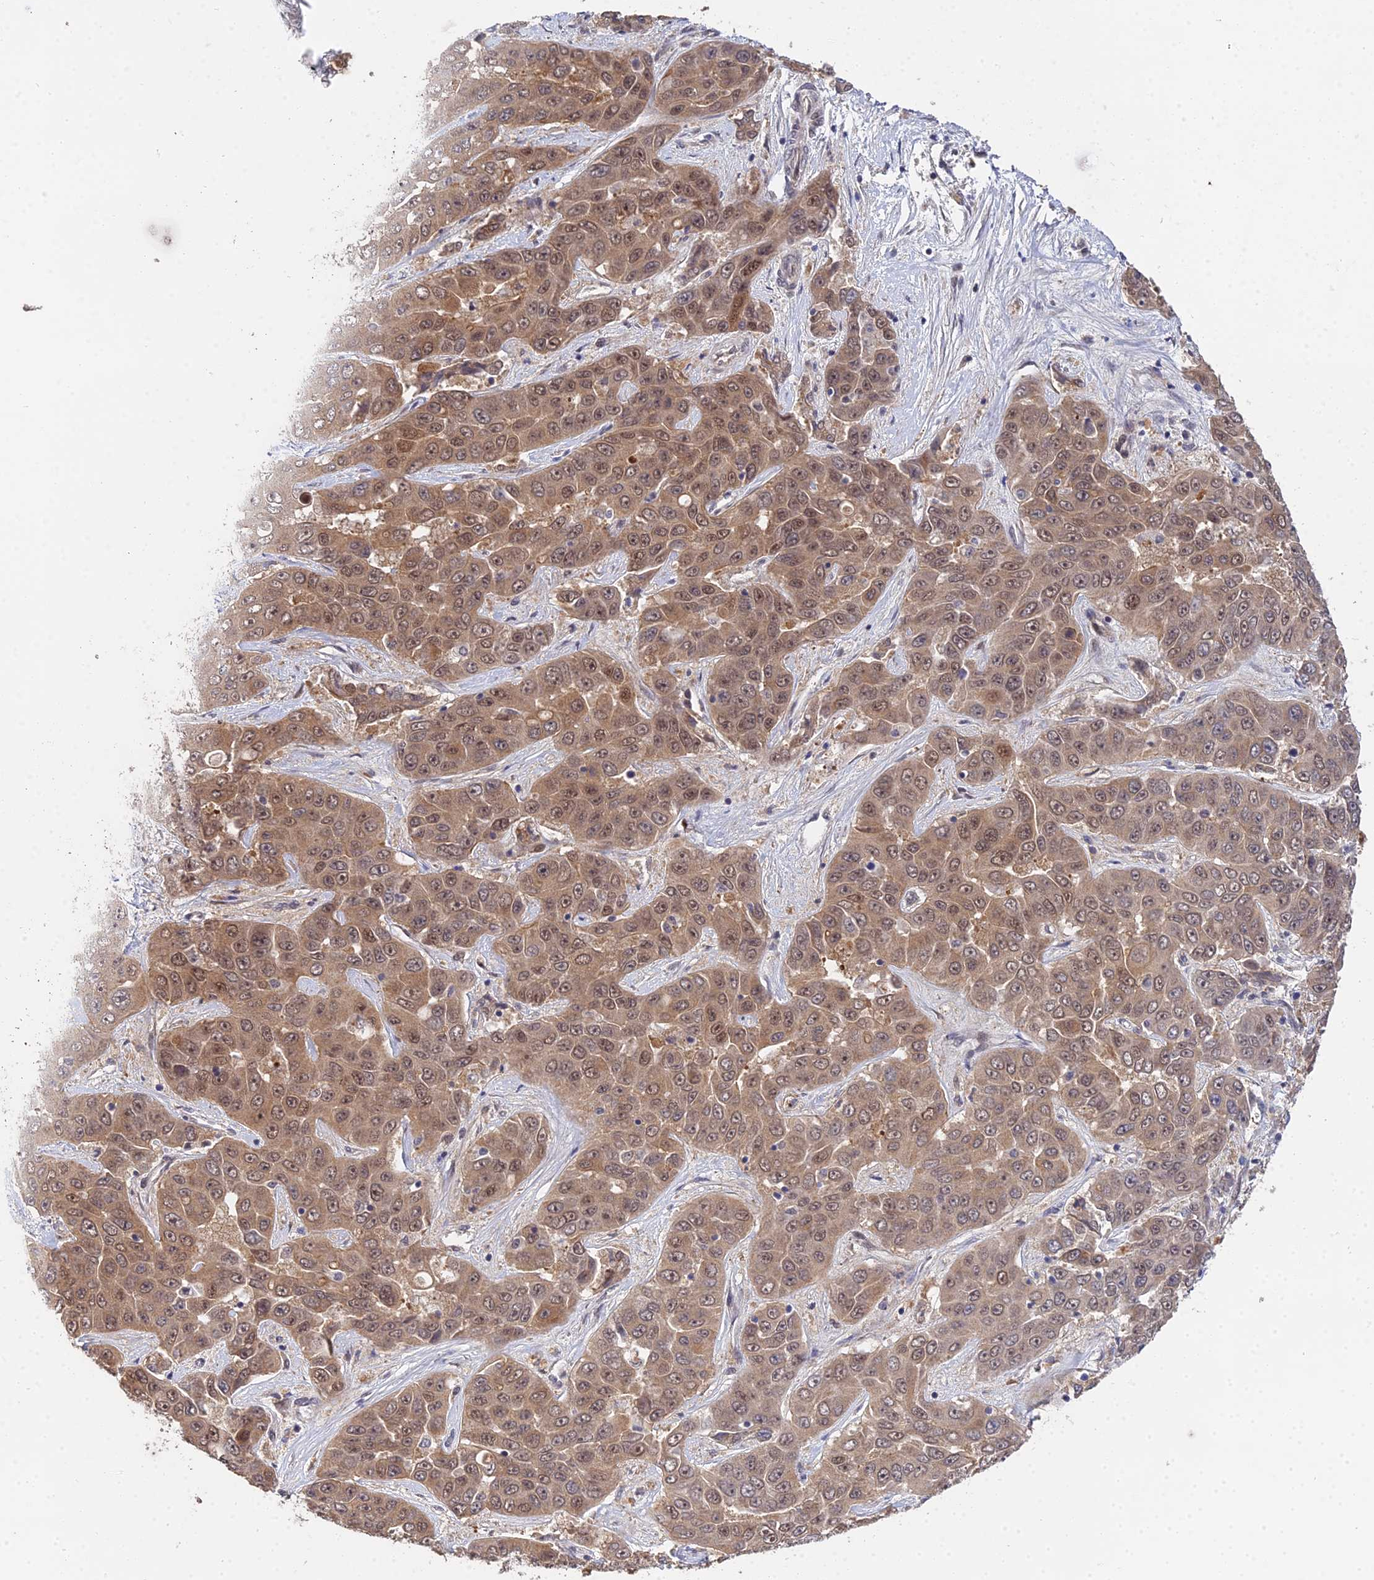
{"staining": {"intensity": "moderate", "quantity": ">75%", "location": "cytoplasmic/membranous,nuclear"}, "tissue": "liver cancer", "cell_type": "Tumor cells", "image_type": "cancer", "snomed": [{"axis": "morphology", "description": "Cholangiocarcinoma"}, {"axis": "topography", "description": "Liver"}], "caption": "Immunohistochemistry (IHC) (DAB (3,3'-diaminobenzidine)) staining of human liver cancer (cholangiocarcinoma) exhibits moderate cytoplasmic/membranous and nuclear protein staining in about >75% of tumor cells.", "gene": "ERCC5", "patient": {"sex": "female", "age": 52}}